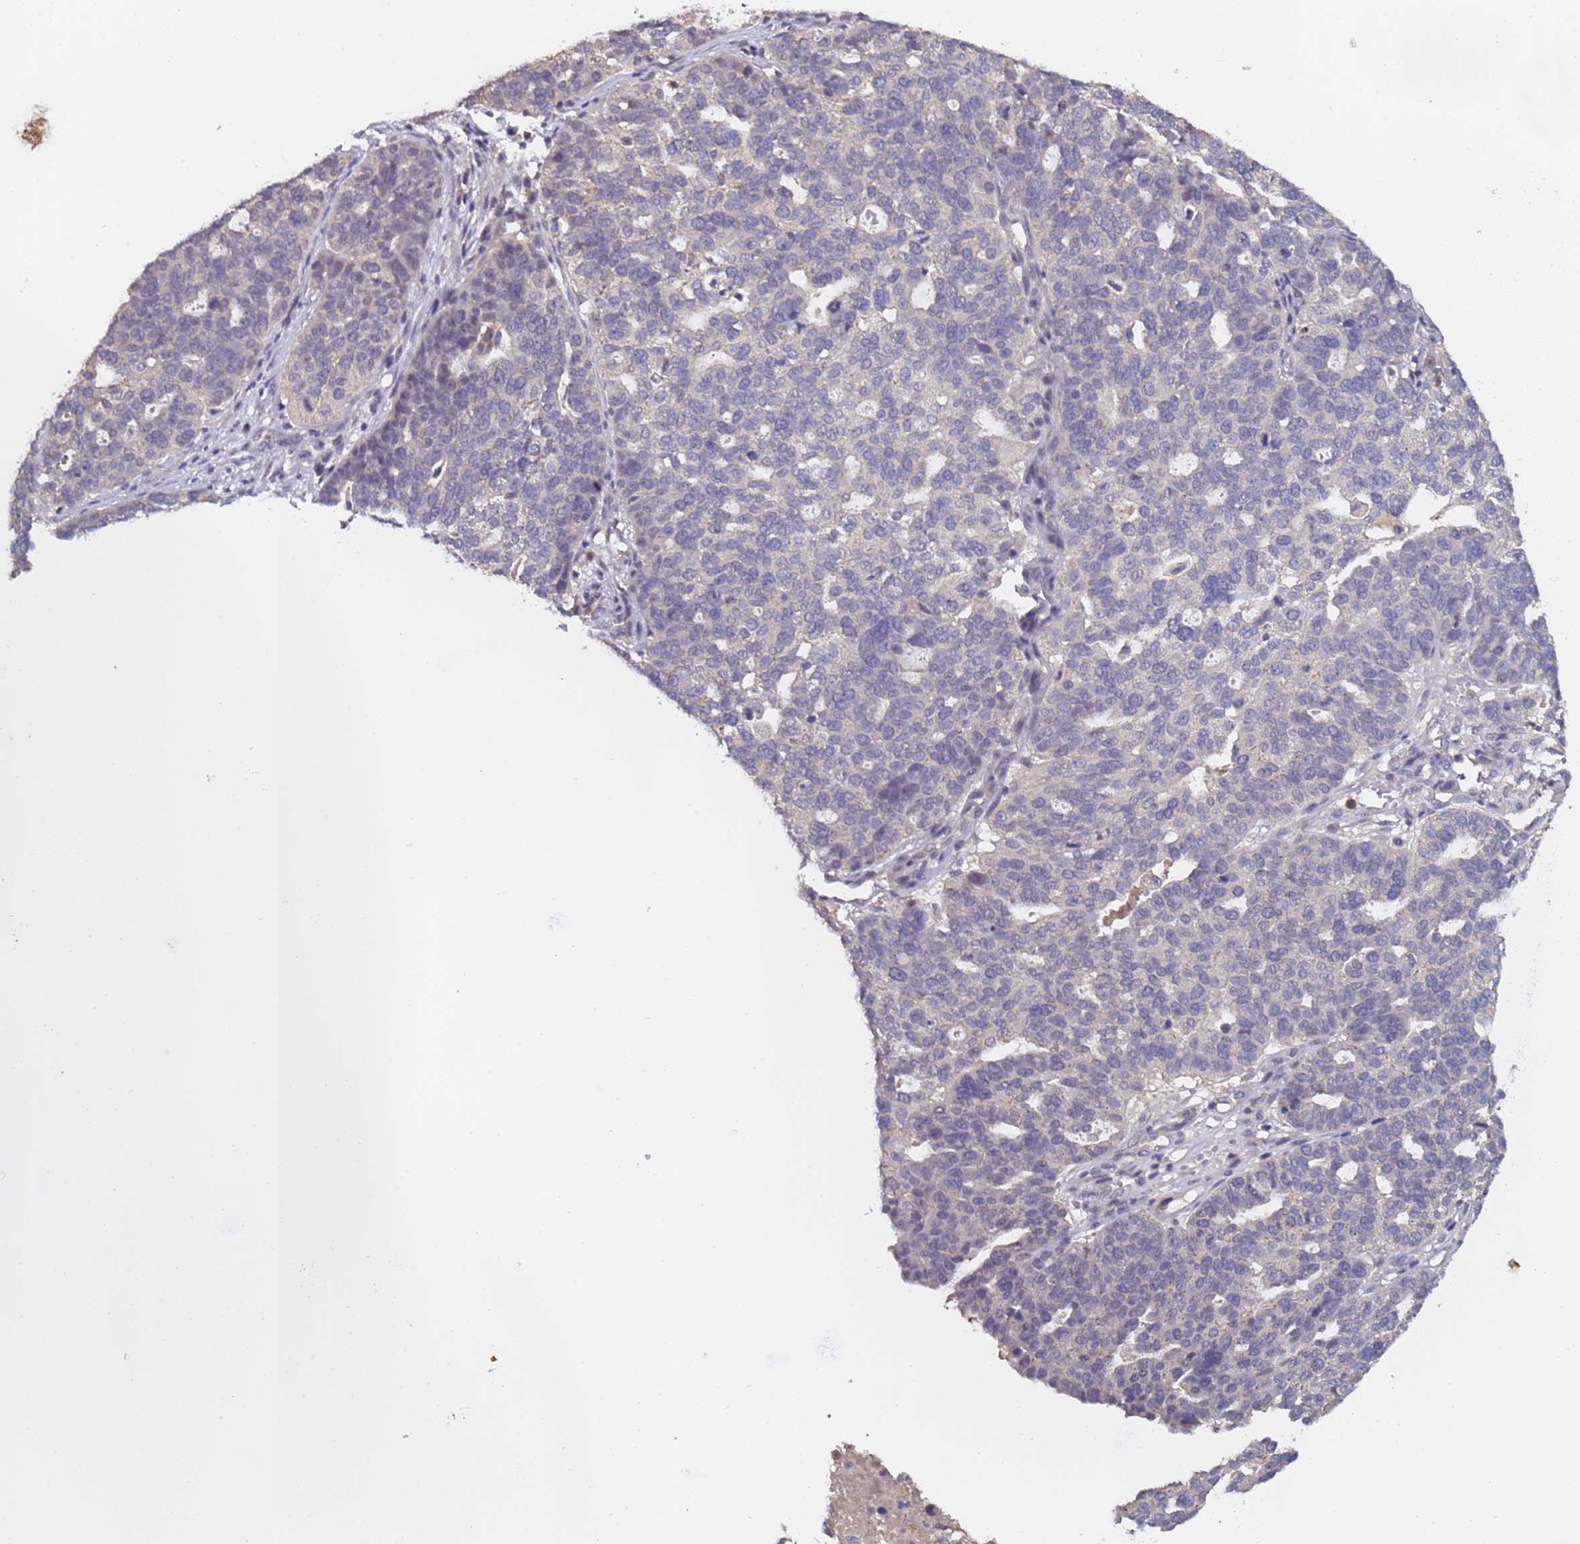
{"staining": {"intensity": "negative", "quantity": "none", "location": "none"}, "tissue": "ovarian cancer", "cell_type": "Tumor cells", "image_type": "cancer", "snomed": [{"axis": "morphology", "description": "Cystadenocarcinoma, serous, NOS"}, {"axis": "topography", "description": "Ovary"}], "caption": "High magnification brightfield microscopy of ovarian cancer stained with DAB (brown) and counterstained with hematoxylin (blue): tumor cells show no significant positivity. (DAB immunohistochemistry (IHC) visualized using brightfield microscopy, high magnification).", "gene": "ZNF248", "patient": {"sex": "female", "age": 59}}